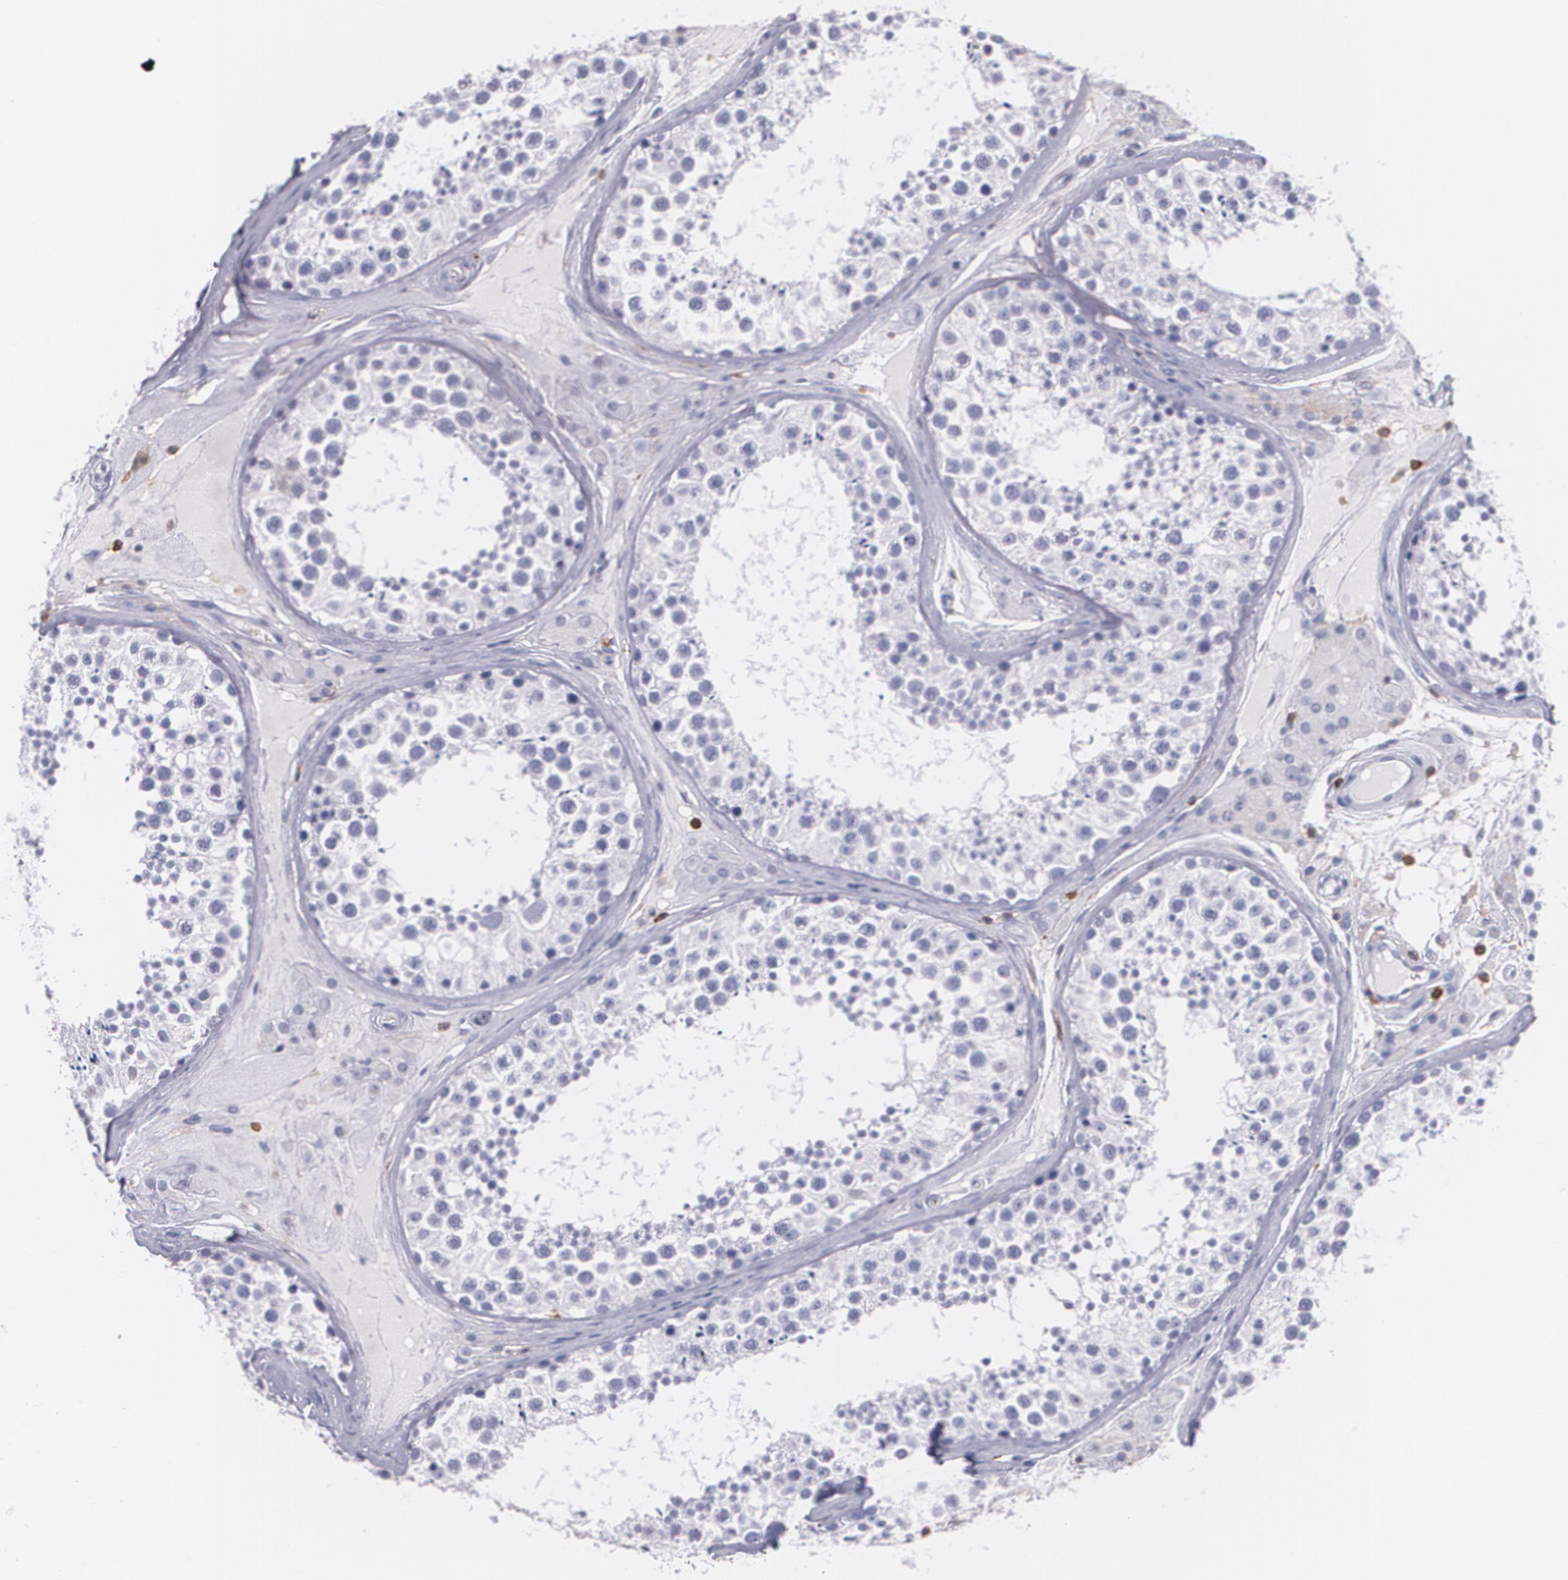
{"staining": {"intensity": "negative", "quantity": "none", "location": "none"}, "tissue": "testis", "cell_type": "Cells in seminiferous ducts", "image_type": "normal", "snomed": [{"axis": "morphology", "description": "Normal tissue, NOS"}, {"axis": "topography", "description": "Testis"}], "caption": "Immunohistochemistry image of benign human testis stained for a protein (brown), which reveals no staining in cells in seminiferous ducts.", "gene": "PTPRC", "patient": {"sex": "male", "age": 46}}